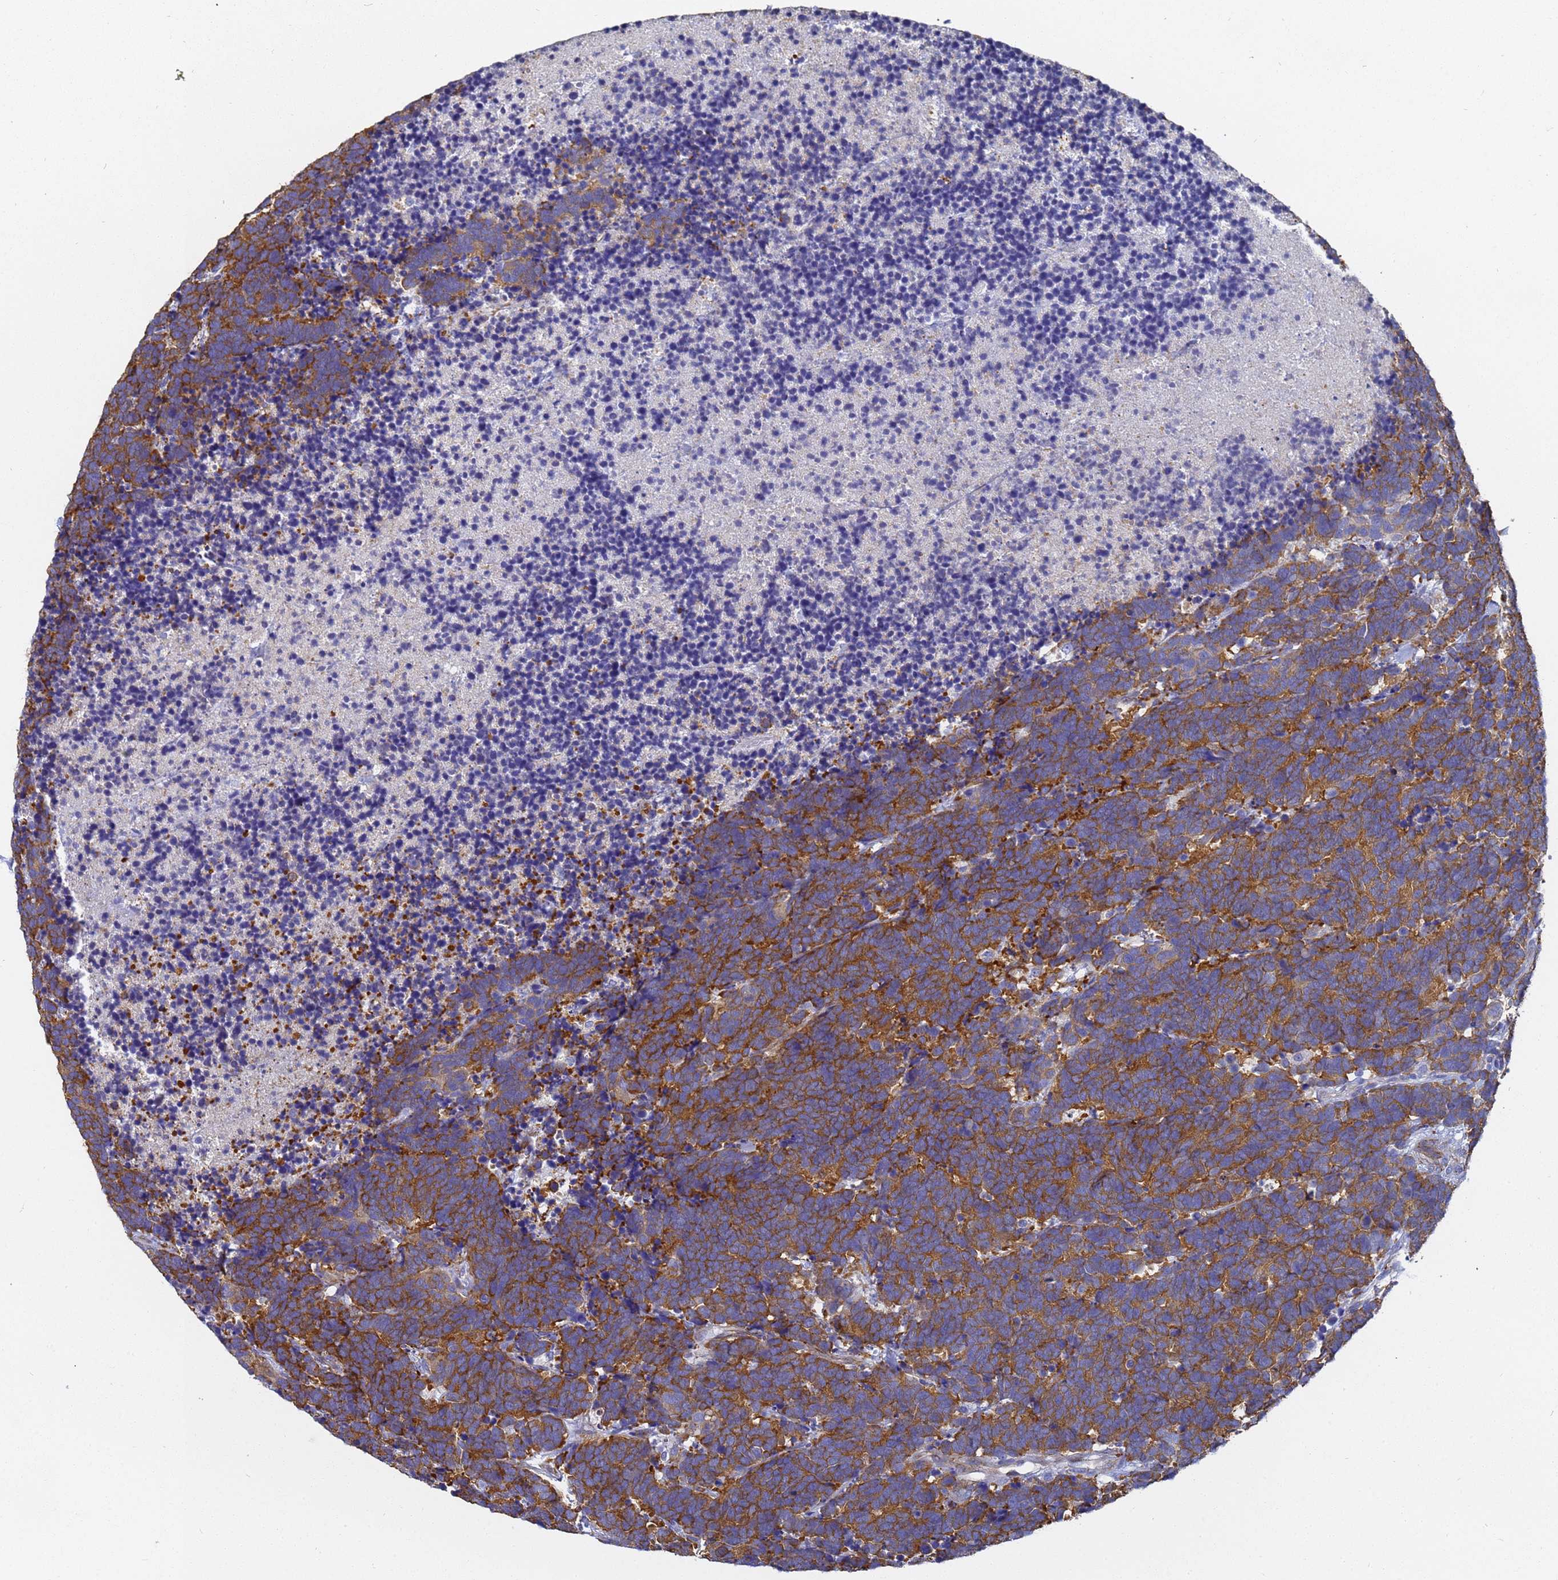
{"staining": {"intensity": "moderate", "quantity": ">75%", "location": "cytoplasmic/membranous"}, "tissue": "carcinoid", "cell_type": "Tumor cells", "image_type": "cancer", "snomed": [{"axis": "morphology", "description": "Carcinoma, NOS"}, {"axis": "morphology", "description": "Carcinoid, malignant, NOS"}, {"axis": "topography", "description": "Urinary bladder"}], "caption": "Immunohistochemical staining of carcinoid (malignant) exhibits medium levels of moderate cytoplasmic/membranous protein positivity in approximately >75% of tumor cells.", "gene": "TUBB1", "patient": {"sex": "male", "age": 57}}